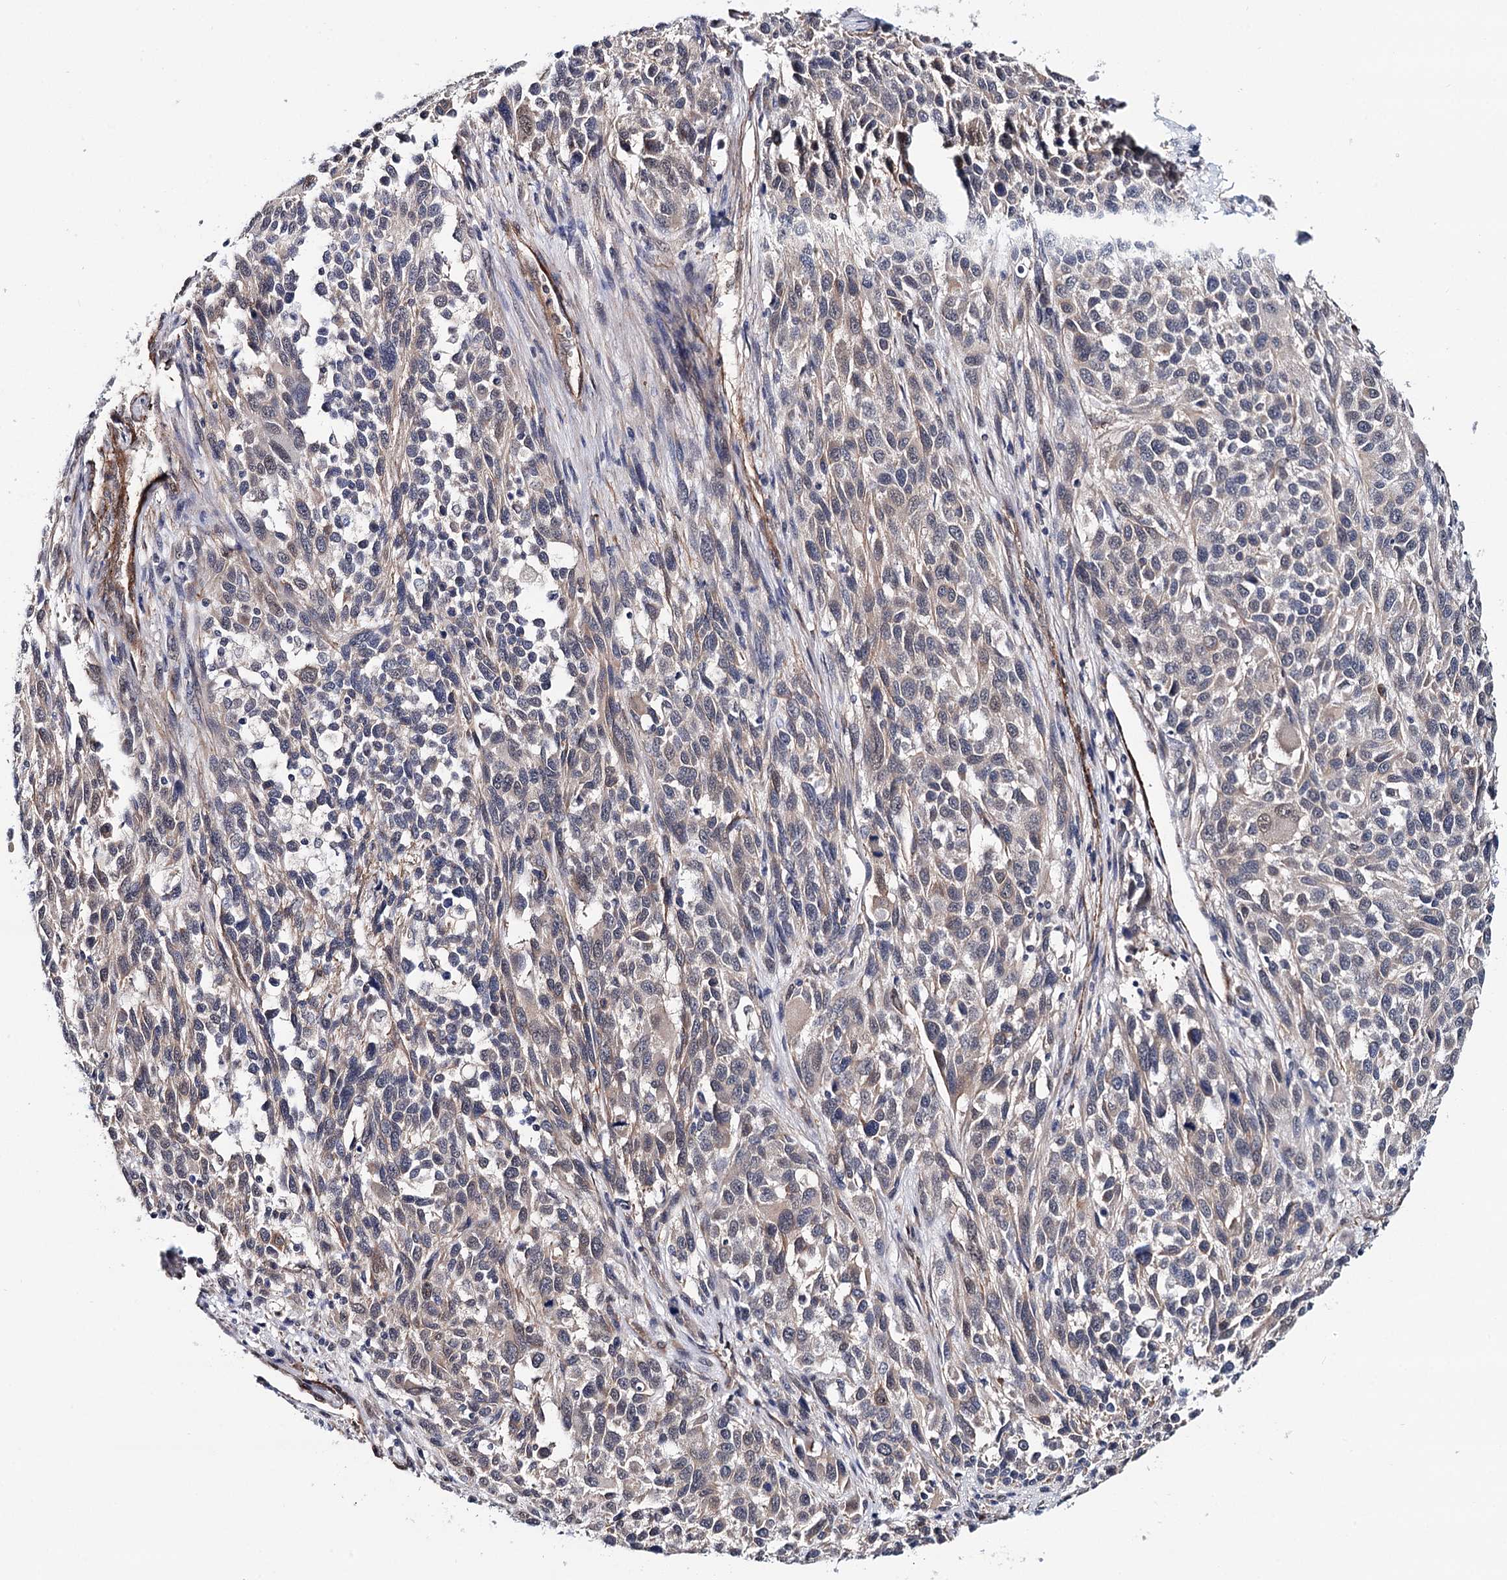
{"staining": {"intensity": "negative", "quantity": "none", "location": "none"}, "tissue": "melanoma", "cell_type": "Tumor cells", "image_type": "cancer", "snomed": [{"axis": "morphology", "description": "Malignant melanoma, Metastatic site"}, {"axis": "topography", "description": "Lymph node"}], "caption": "This is an IHC micrograph of melanoma. There is no positivity in tumor cells.", "gene": "PPP2R5B", "patient": {"sex": "male", "age": 61}}